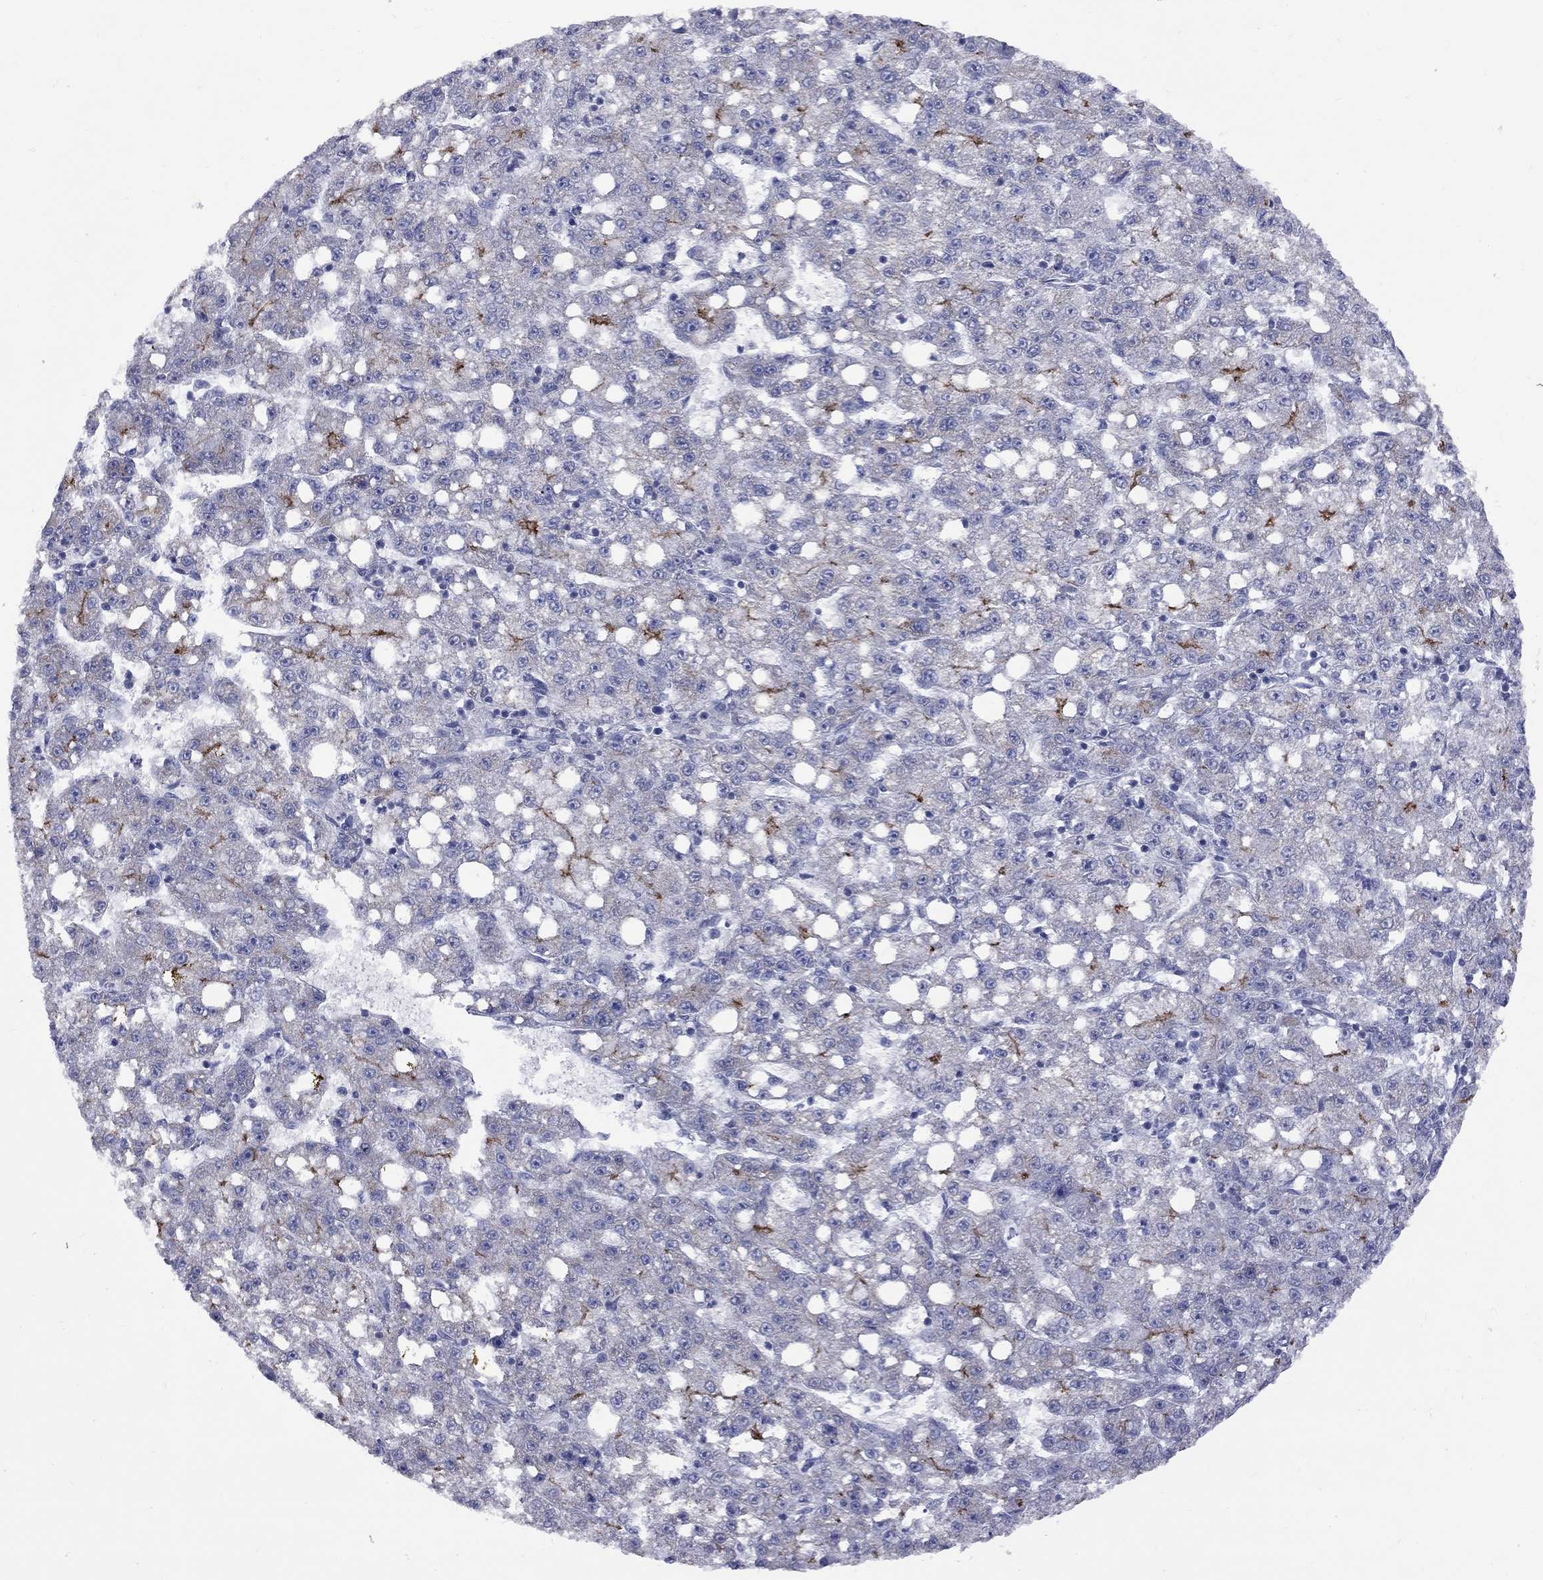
{"staining": {"intensity": "strong", "quantity": "<25%", "location": "cytoplasmic/membranous"}, "tissue": "liver cancer", "cell_type": "Tumor cells", "image_type": "cancer", "snomed": [{"axis": "morphology", "description": "Carcinoma, Hepatocellular, NOS"}, {"axis": "topography", "description": "Liver"}], "caption": "Immunohistochemistry (IHC) (DAB) staining of liver cancer (hepatocellular carcinoma) reveals strong cytoplasmic/membranous protein staining in approximately <25% of tumor cells.", "gene": "ABCB4", "patient": {"sex": "female", "age": 65}}